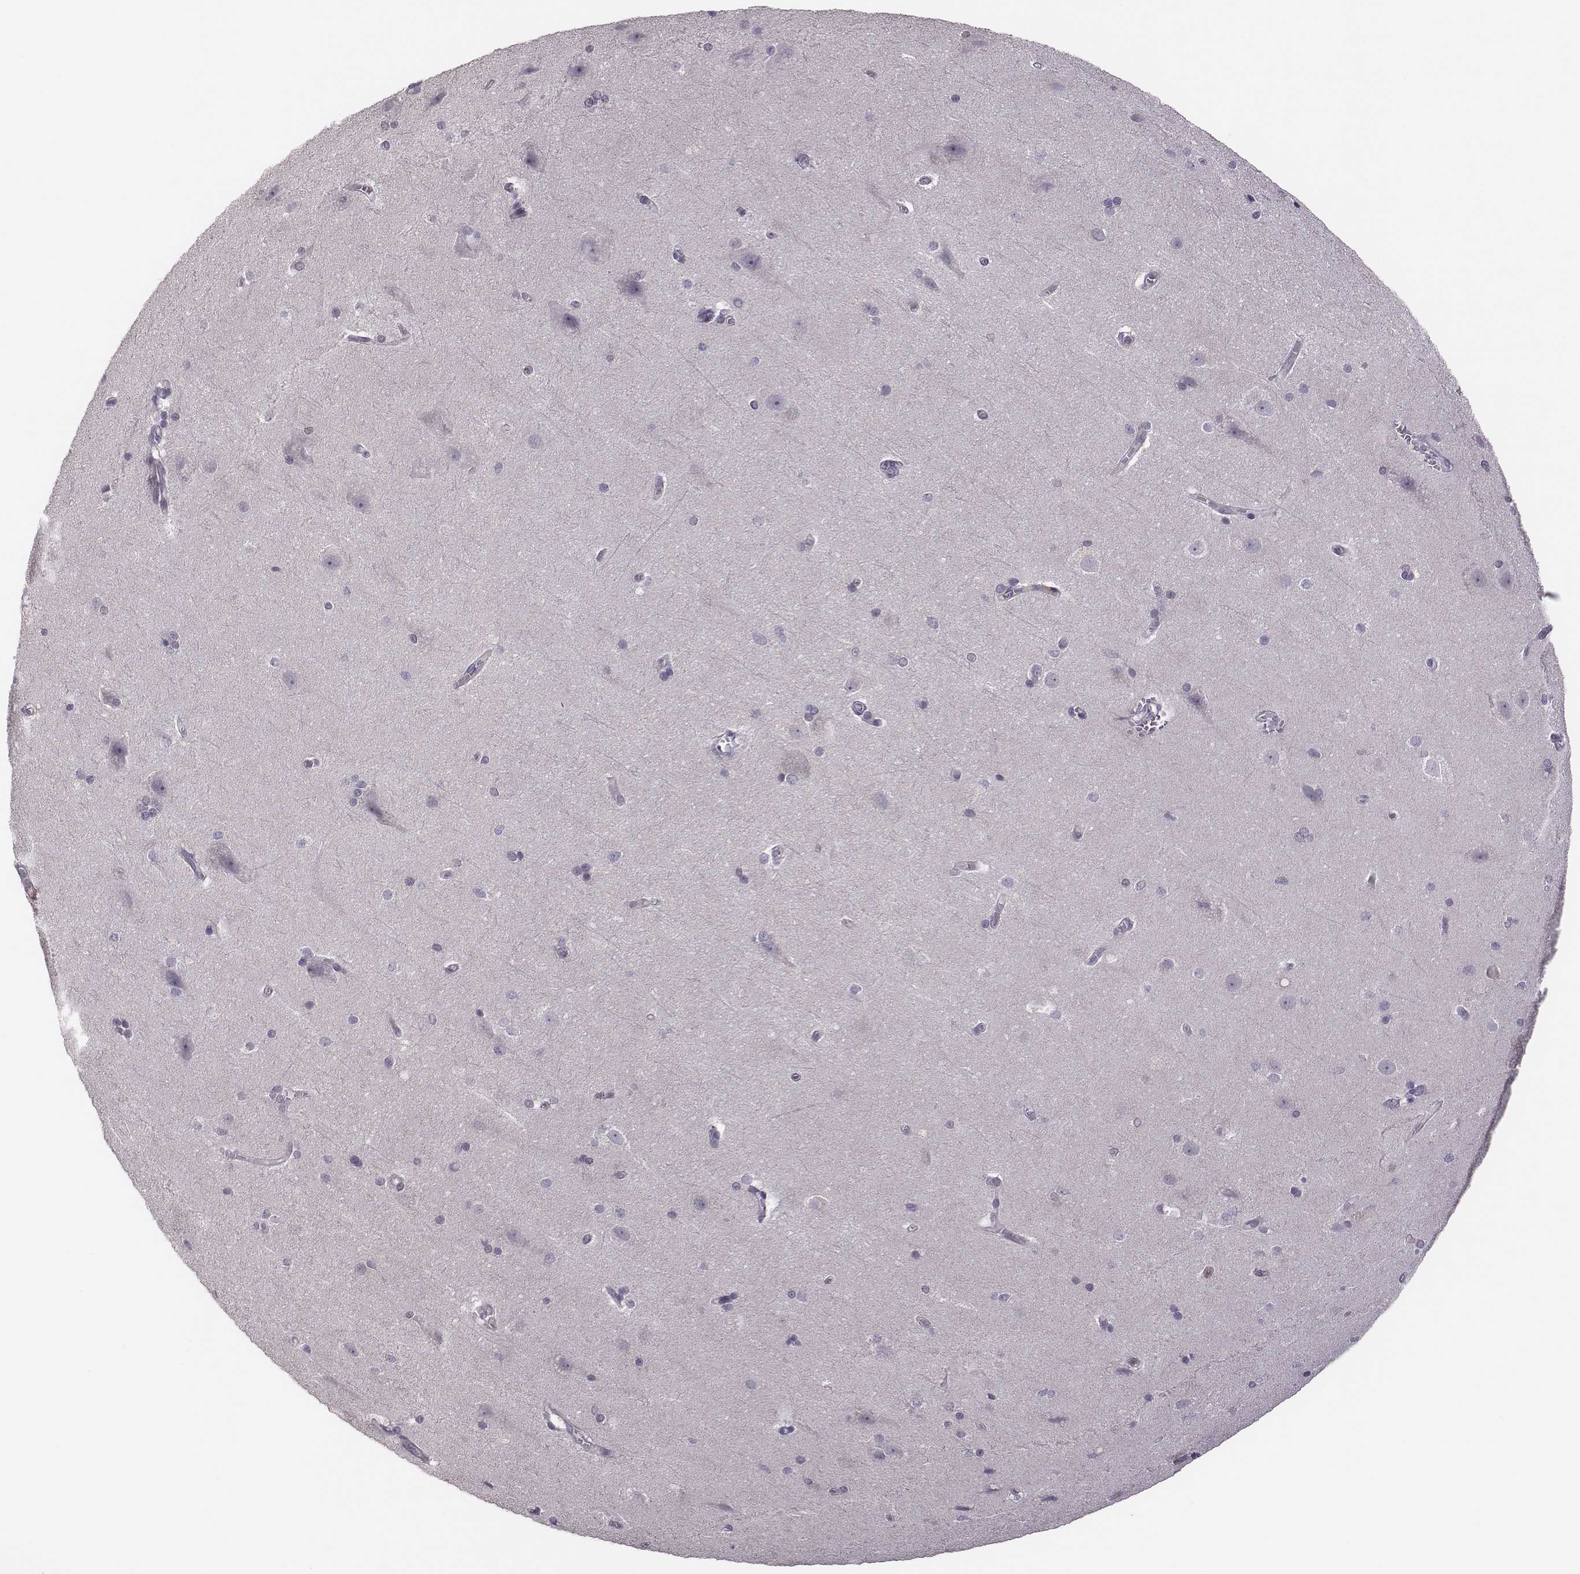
{"staining": {"intensity": "negative", "quantity": "none", "location": "none"}, "tissue": "hippocampus", "cell_type": "Glial cells", "image_type": "normal", "snomed": [{"axis": "morphology", "description": "Normal tissue, NOS"}, {"axis": "topography", "description": "Cerebral cortex"}, {"axis": "topography", "description": "Hippocampus"}], "caption": "The micrograph demonstrates no staining of glial cells in normal hippocampus.", "gene": "KMO", "patient": {"sex": "female", "age": 19}}